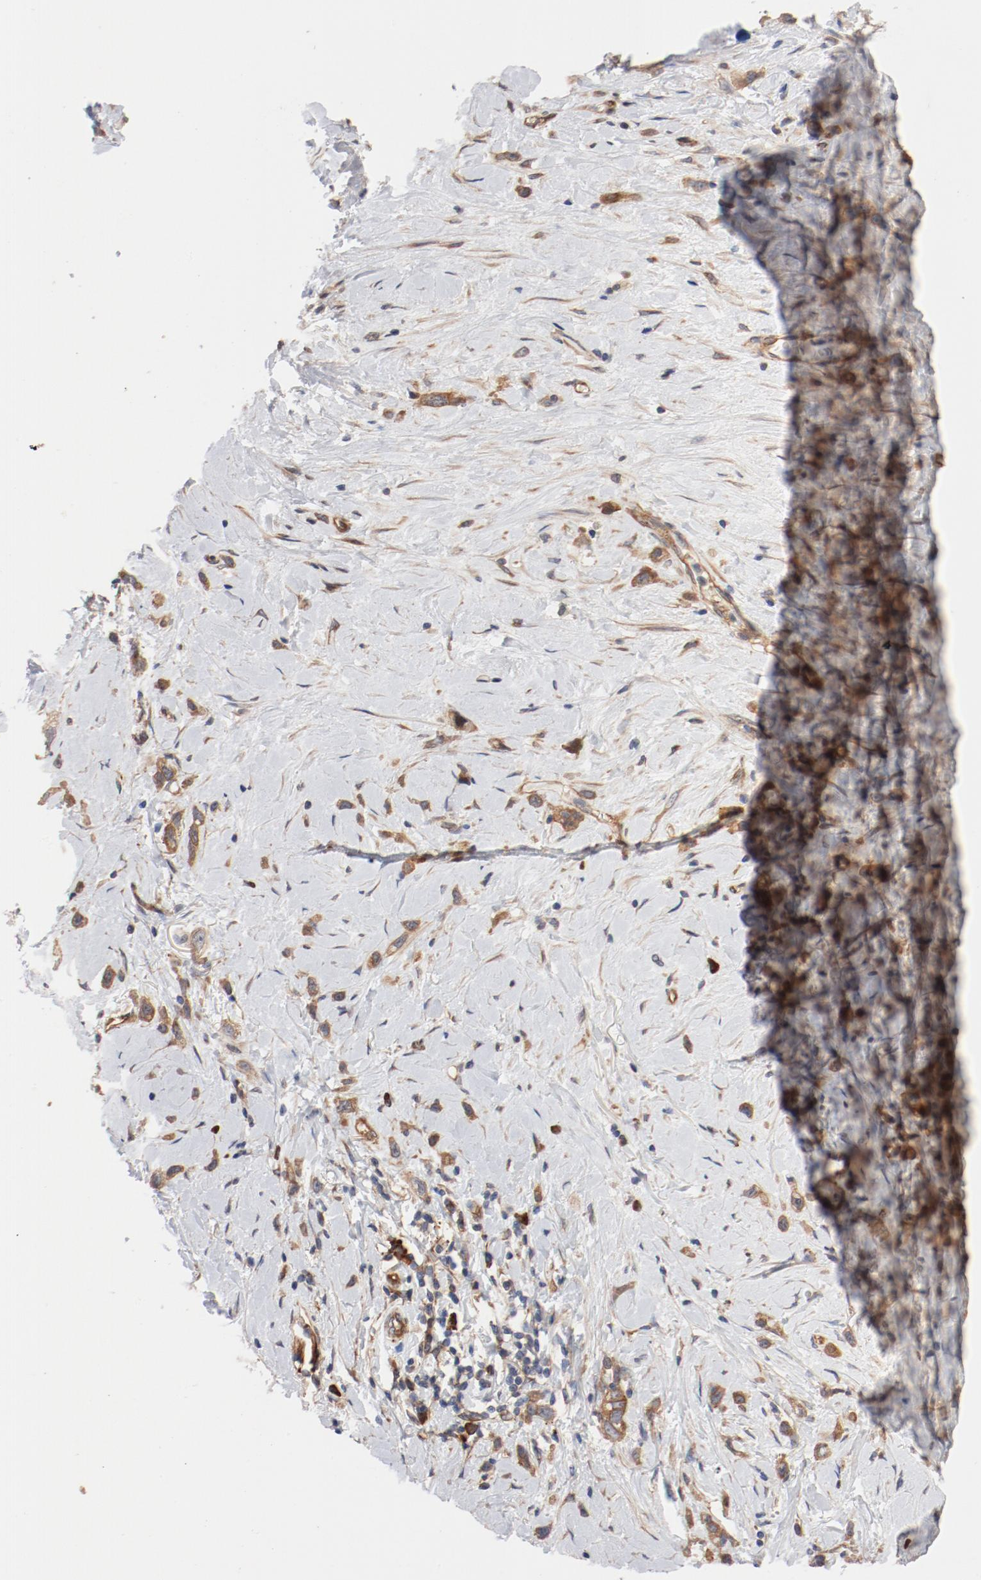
{"staining": {"intensity": "moderate", "quantity": ">75%", "location": "cytoplasmic/membranous"}, "tissue": "stomach cancer", "cell_type": "Tumor cells", "image_type": "cancer", "snomed": [{"axis": "morphology", "description": "Normal tissue, NOS"}, {"axis": "morphology", "description": "Adenocarcinoma, NOS"}, {"axis": "morphology", "description": "Adenocarcinoma, High grade"}, {"axis": "topography", "description": "Stomach, upper"}, {"axis": "topography", "description": "Stomach"}], "caption": "Protein staining by immunohistochemistry shows moderate cytoplasmic/membranous positivity in approximately >75% of tumor cells in stomach cancer (high-grade adenocarcinoma). The protein is shown in brown color, while the nuclei are stained blue.", "gene": "PITPNM2", "patient": {"sex": "female", "age": 65}}